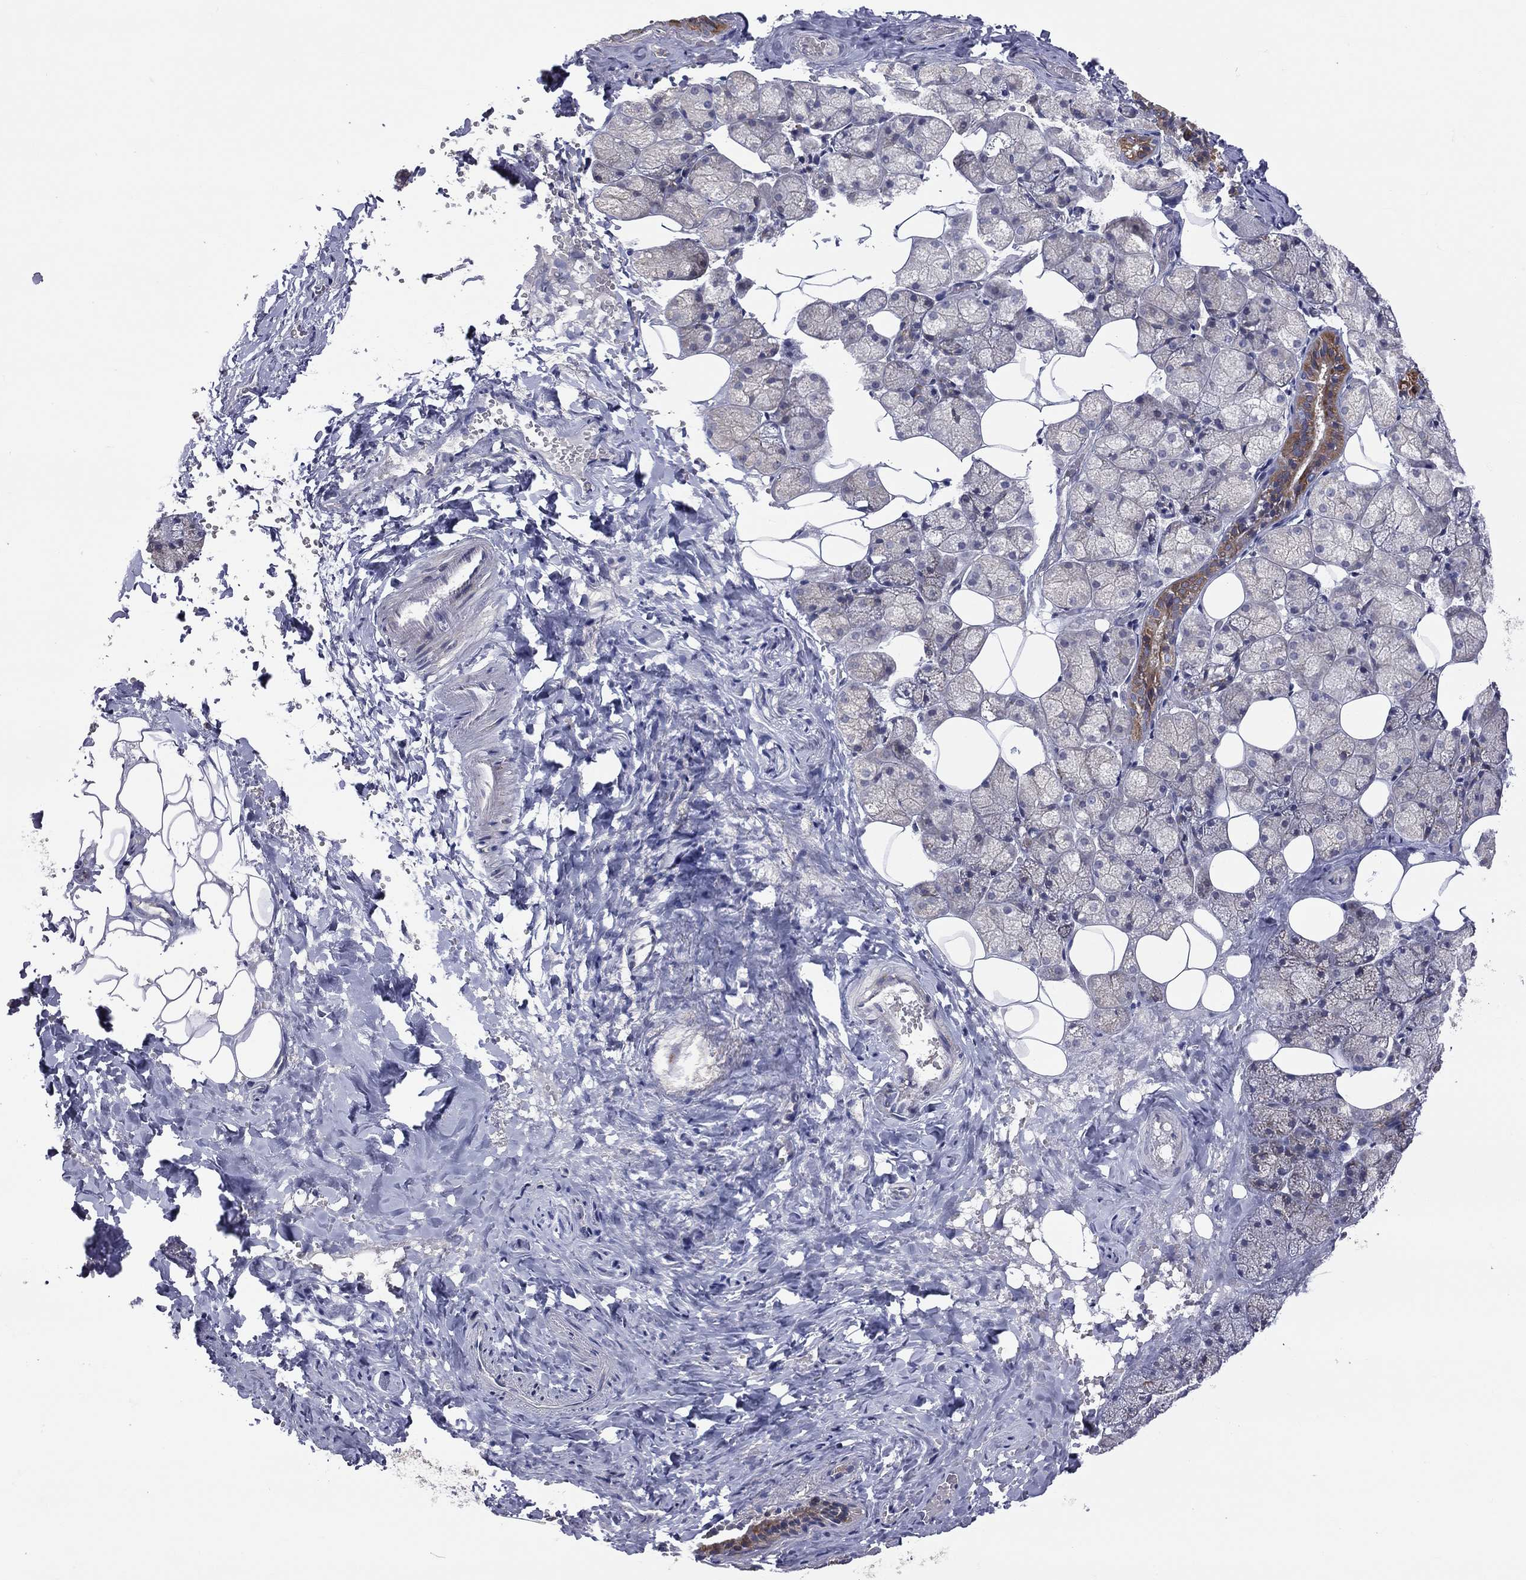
{"staining": {"intensity": "moderate", "quantity": "<25%", "location": "cytoplasmic/membranous"}, "tissue": "salivary gland", "cell_type": "Glandular cells", "image_type": "normal", "snomed": [{"axis": "morphology", "description": "Normal tissue, NOS"}, {"axis": "topography", "description": "Salivary gland"}], "caption": "Salivary gland stained with a brown dye exhibits moderate cytoplasmic/membranous positive positivity in about <25% of glandular cells.", "gene": "STARD3", "patient": {"sex": "male", "age": 38}}